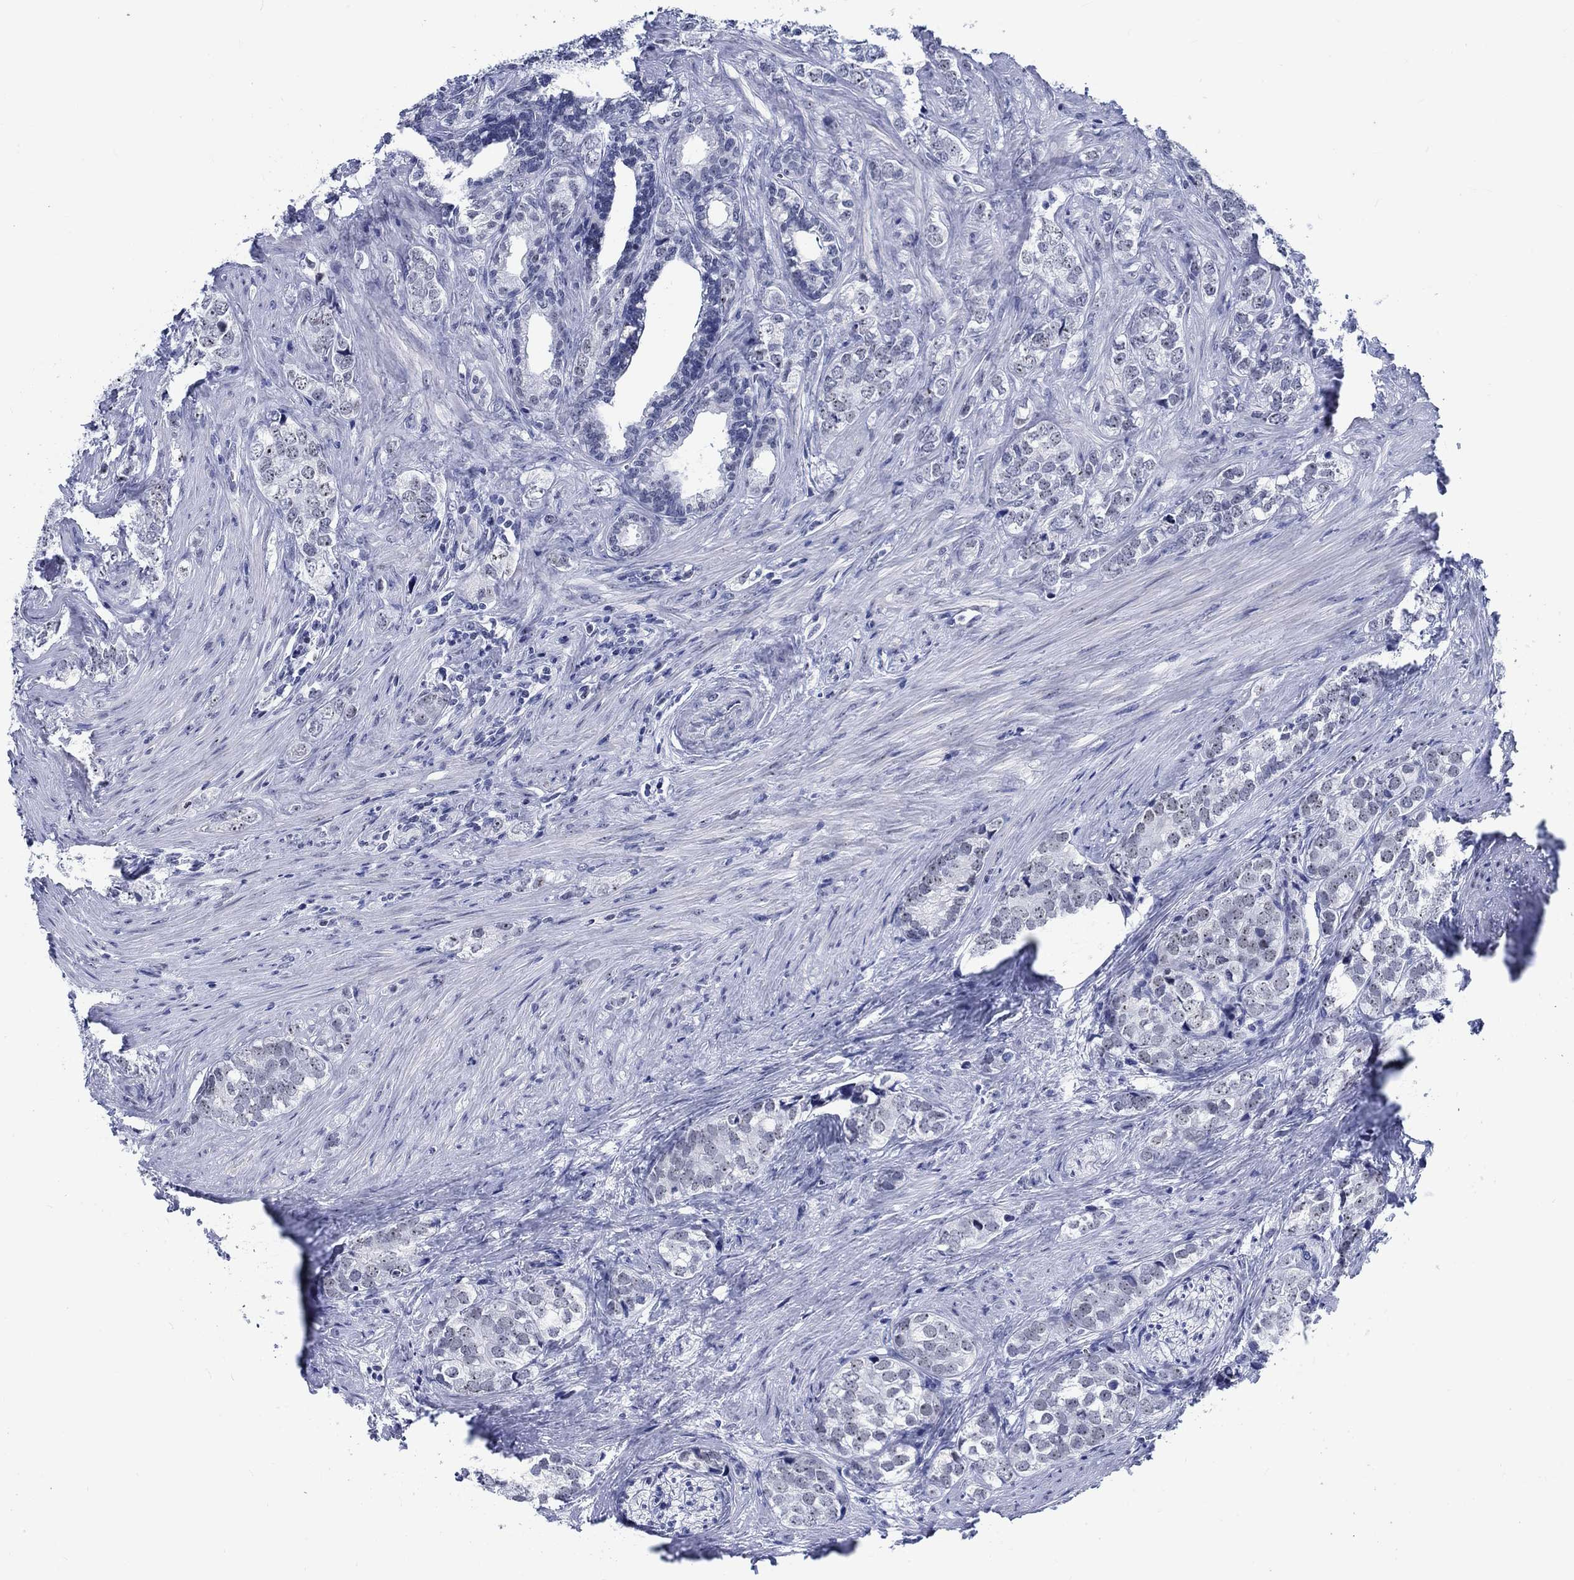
{"staining": {"intensity": "strong", "quantity": "<25%", "location": "nuclear"}, "tissue": "prostate cancer", "cell_type": "Tumor cells", "image_type": "cancer", "snomed": [{"axis": "morphology", "description": "Adenocarcinoma, NOS"}, {"axis": "topography", "description": "Prostate and seminal vesicle, NOS"}], "caption": "The image shows staining of prostate adenocarcinoma, revealing strong nuclear protein staining (brown color) within tumor cells.", "gene": "ZNF446", "patient": {"sex": "male", "age": 63}}